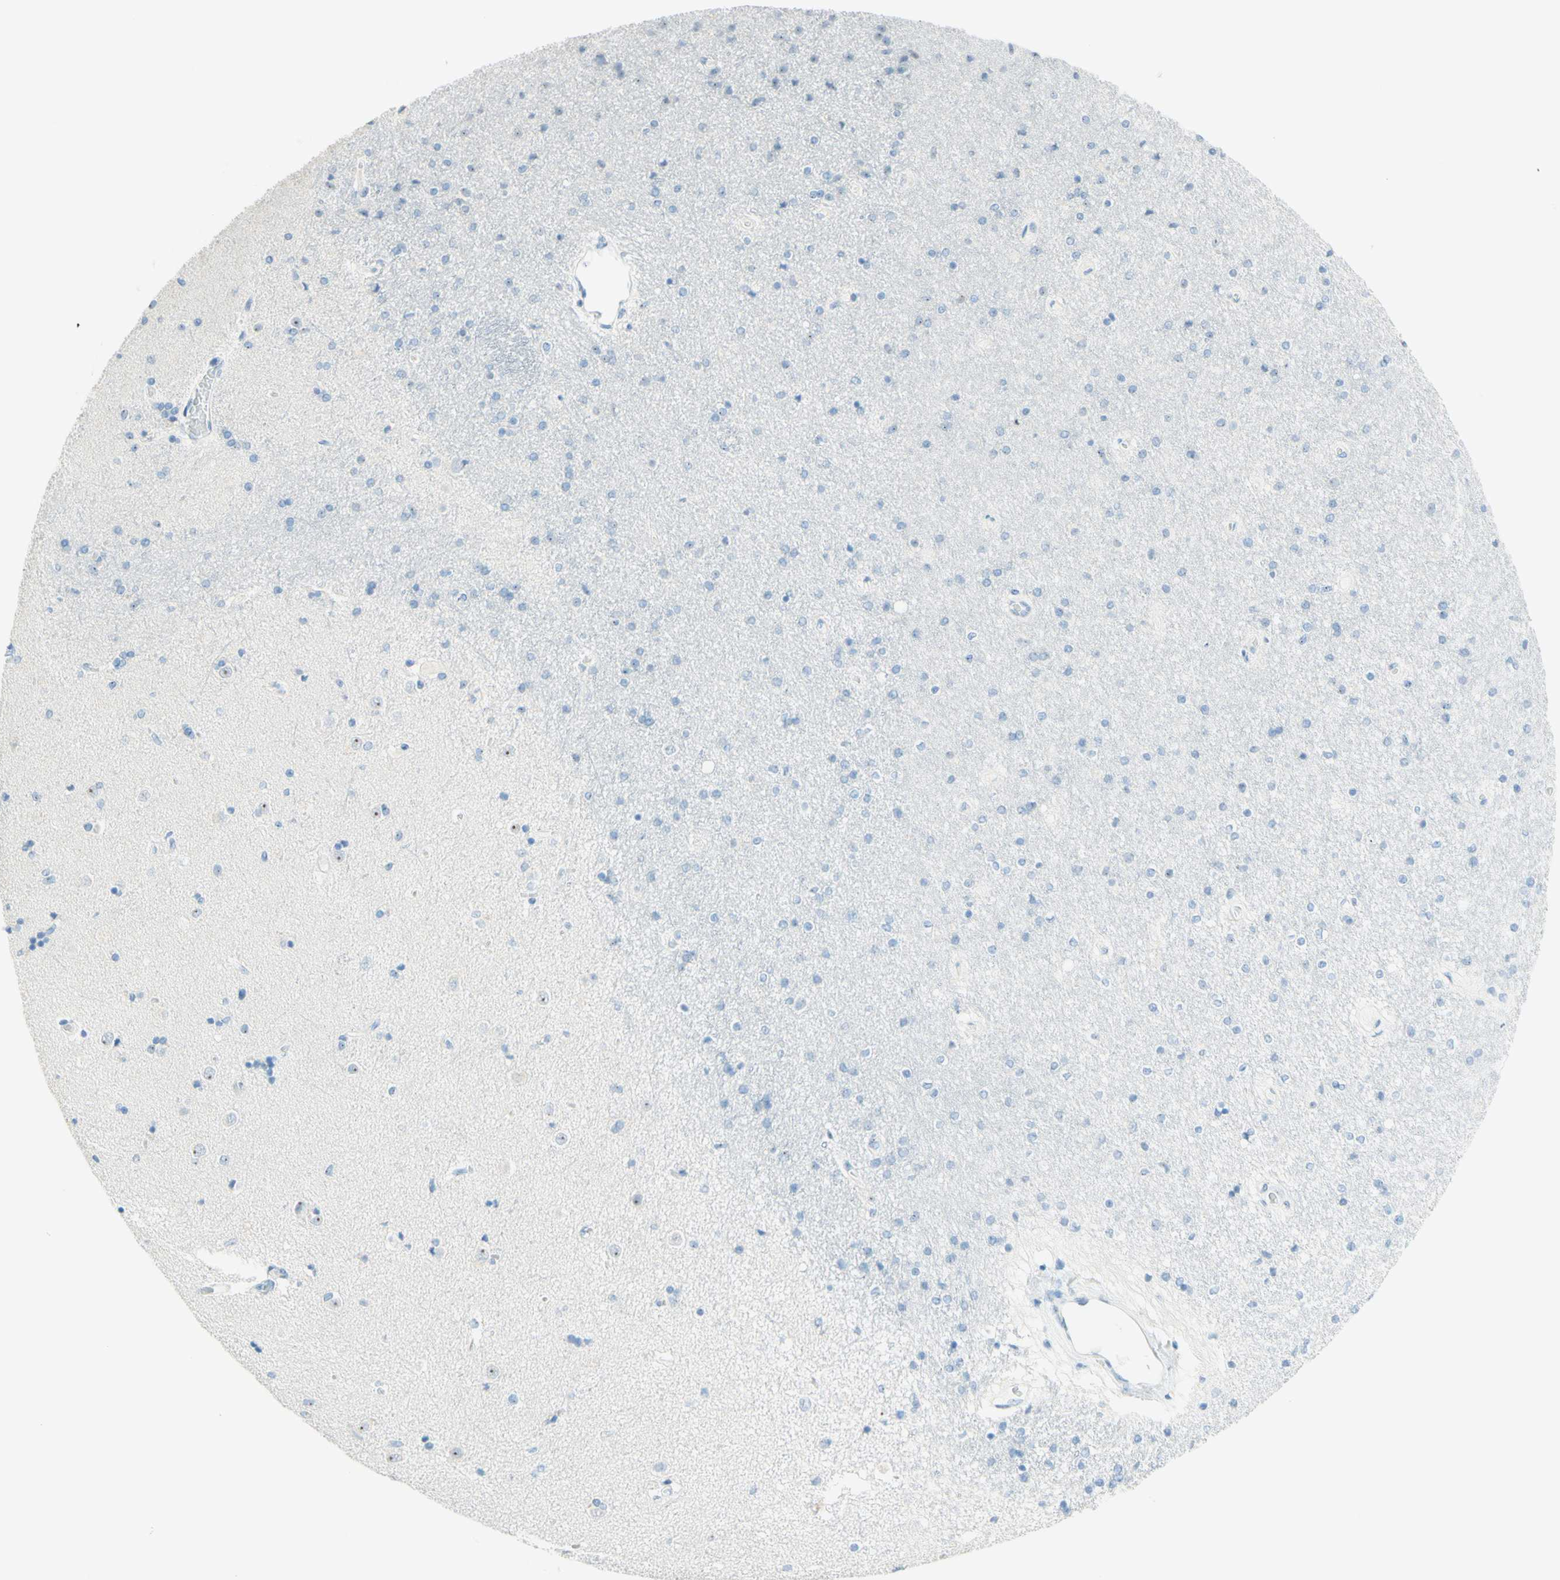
{"staining": {"intensity": "negative", "quantity": "none", "location": "none"}, "tissue": "caudate", "cell_type": "Glial cells", "image_type": "normal", "snomed": [{"axis": "morphology", "description": "Normal tissue, NOS"}, {"axis": "topography", "description": "Lateral ventricle wall"}], "caption": "Immunohistochemical staining of normal human caudate displays no significant positivity in glial cells.", "gene": "FMR1NB", "patient": {"sex": "female", "age": 54}}